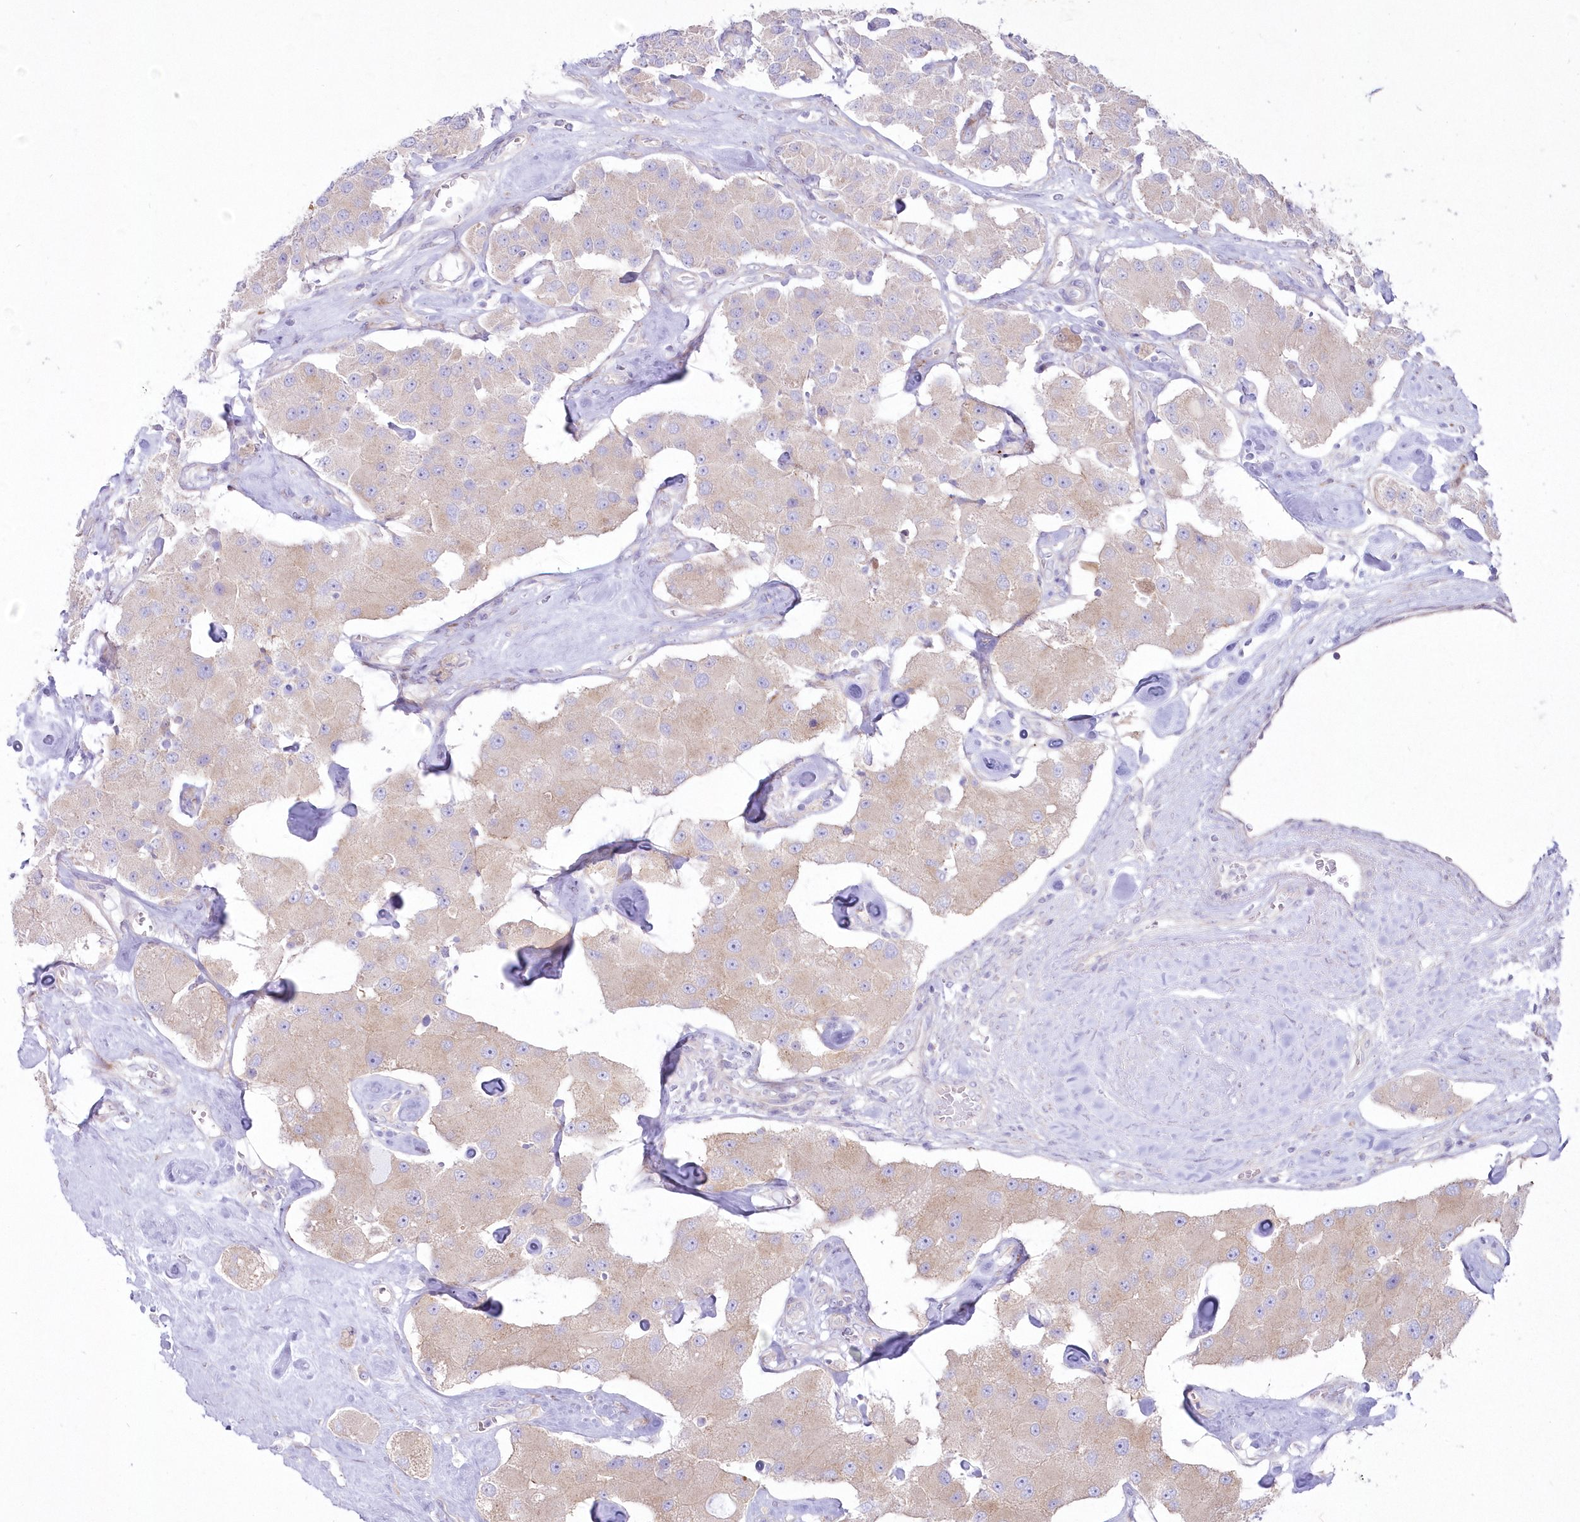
{"staining": {"intensity": "weak", "quantity": "25%-75%", "location": "cytoplasmic/membranous"}, "tissue": "carcinoid", "cell_type": "Tumor cells", "image_type": "cancer", "snomed": [{"axis": "morphology", "description": "Carcinoid, malignant, NOS"}, {"axis": "topography", "description": "Pancreas"}], "caption": "Carcinoid was stained to show a protein in brown. There is low levels of weak cytoplasmic/membranous staining in approximately 25%-75% of tumor cells. (DAB IHC with brightfield microscopy, high magnification).", "gene": "ZNF843", "patient": {"sex": "male", "age": 41}}